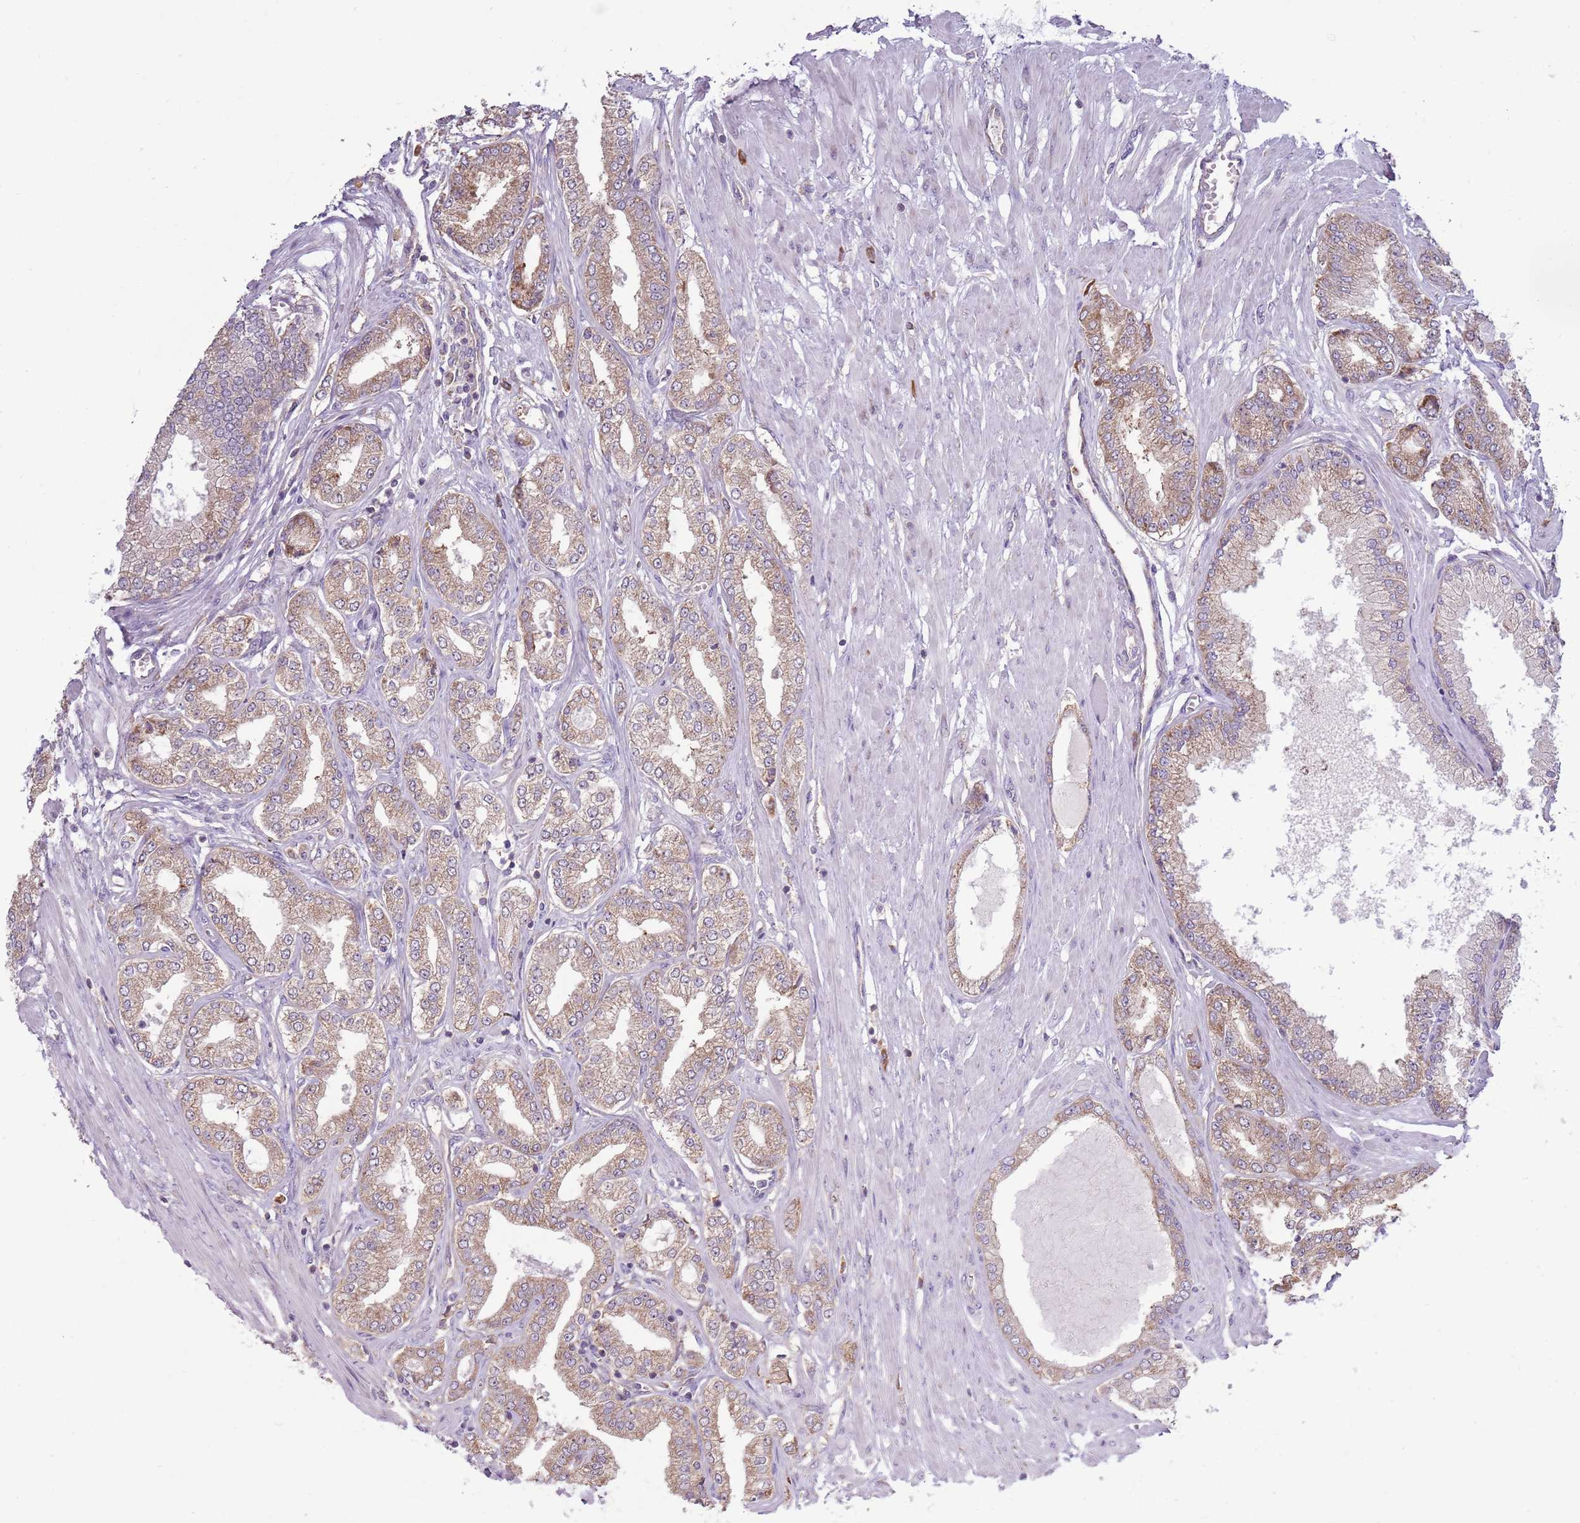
{"staining": {"intensity": "moderate", "quantity": "25%-75%", "location": "cytoplasmic/membranous"}, "tissue": "prostate cancer", "cell_type": "Tumor cells", "image_type": "cancer", "snomed": [{"axis": "morphology", "description": "Adenocarcinoma, Low grade"}, {"axis": "topography", "description": "Prostate"}], "caption": "The histopathology image exhibits immunohistochemical staining of prostate cancer. There is moderate cytoplasmic/membranous expression is identified in approximately 25%-75% of tumor cells.", "gene": "RPL17-C18orf32", "patient": {"sex": "male", "age": 63}}